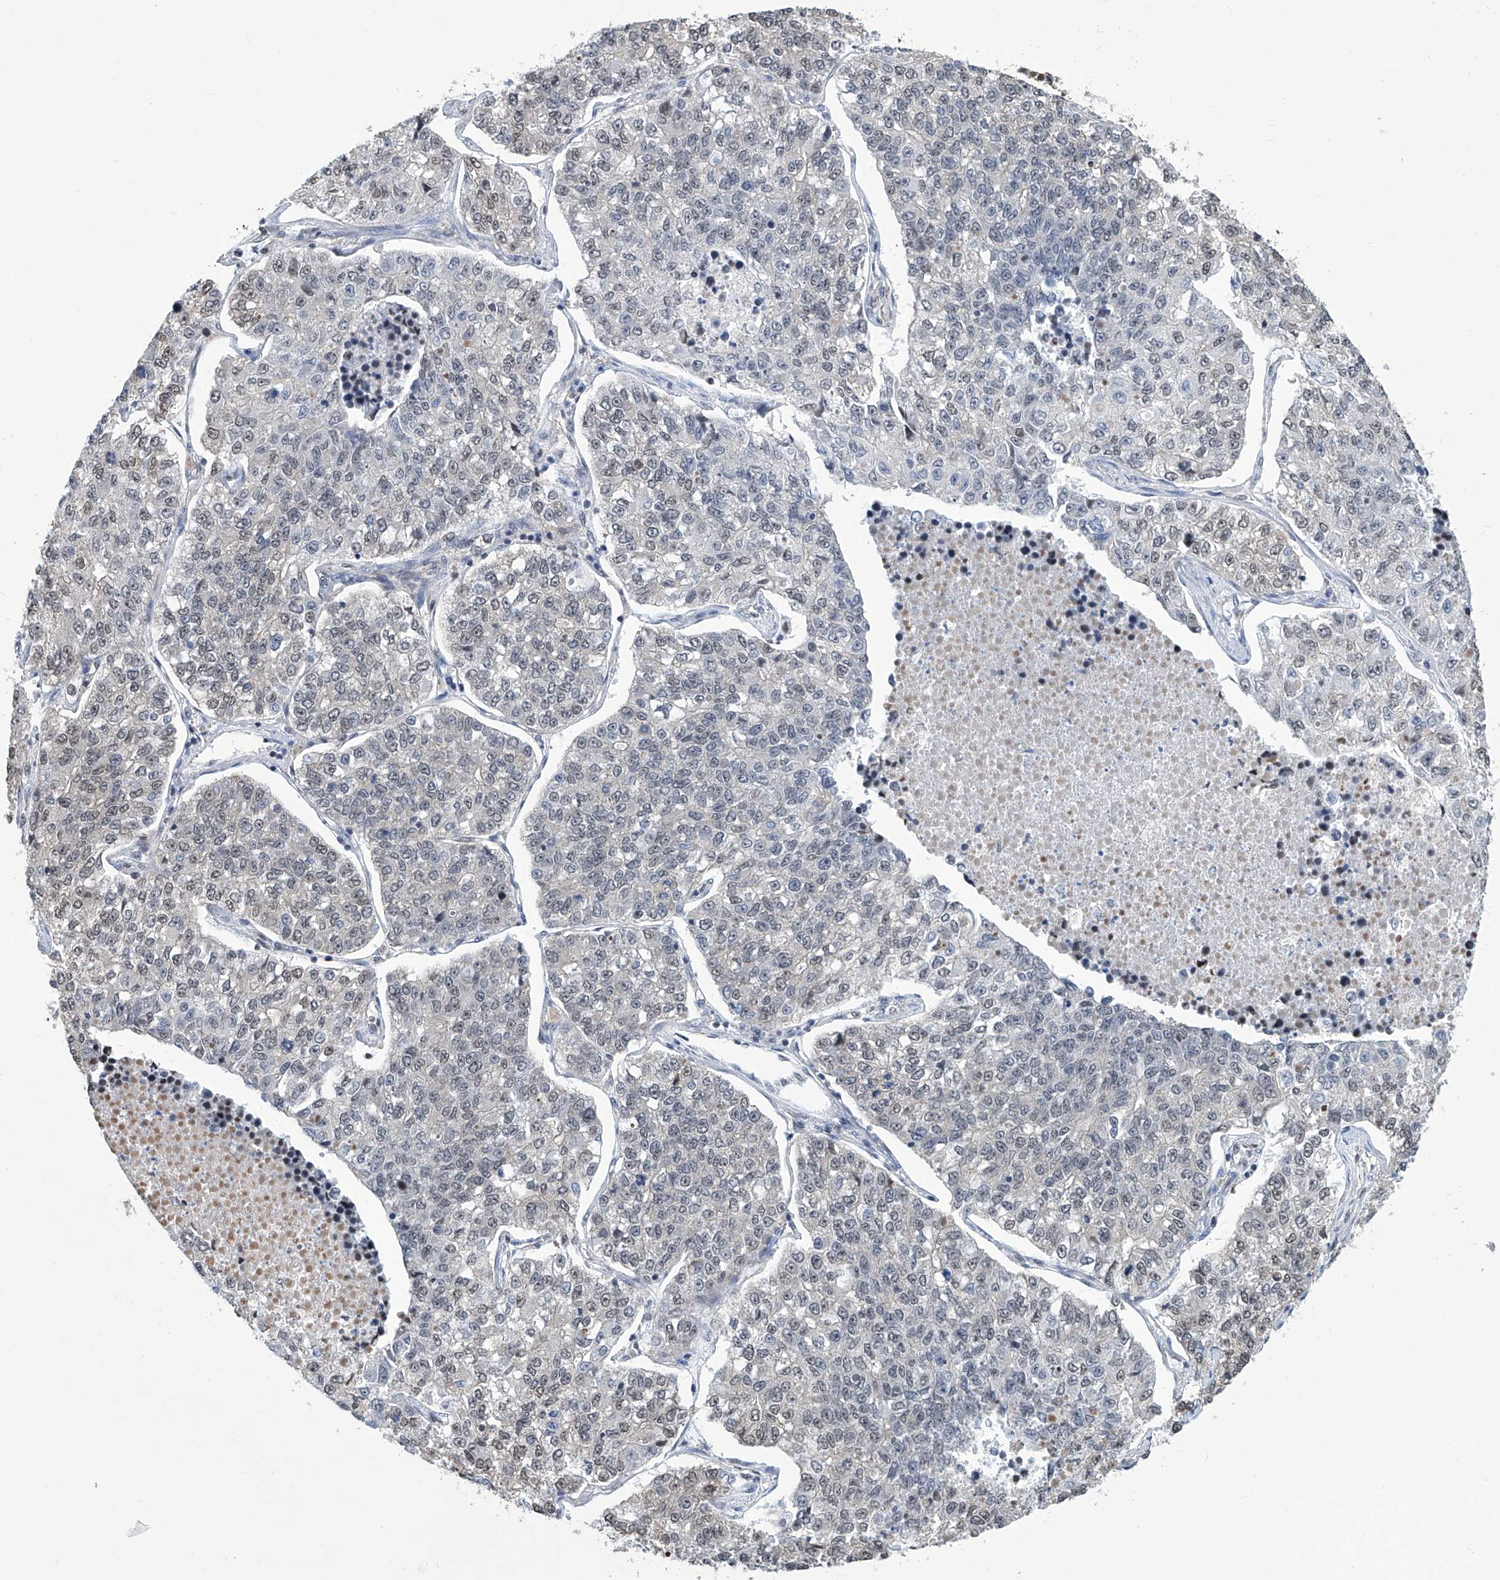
{"staining": {"intensity": "weak", "quantity": "25%-75%", "location": "nuclear"}, "tissue": "lung cancer", "cell_type": "Tumor cells", "image_type": "cancer", "snomed": [{"axis": "morphology", "description": "Adenocarcinoma, NOS"}, {"axis": "topography", "description": "Lung"}], "caption": "Approximately 25%-75% of tumor cells in human lung cancer demonstrate weak nuclear protein positivity as visualized by brown immunohistochemical staining.", "gene": "SREBF2", "patient": {"sex": "male", "age": 49}}